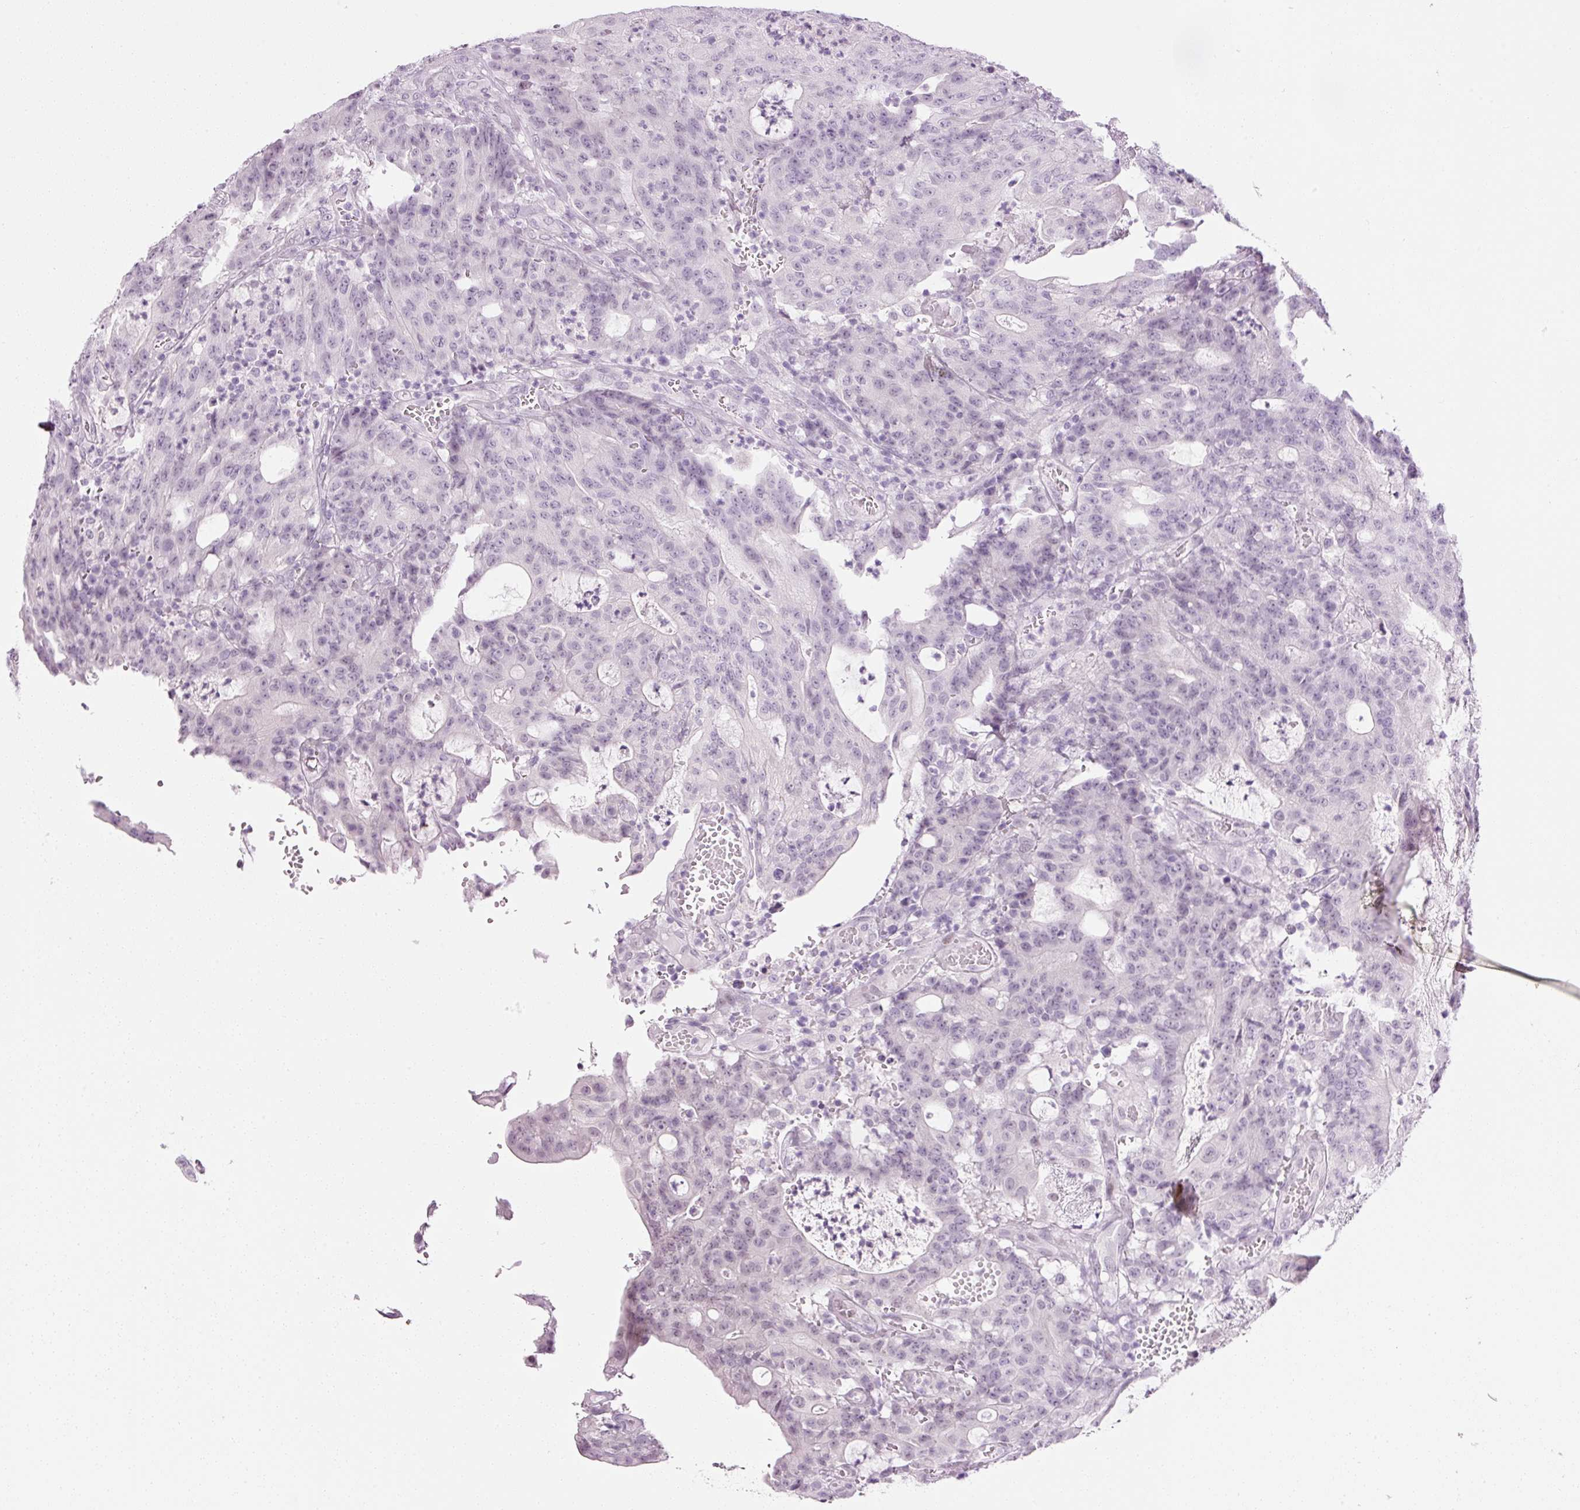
{"staining": {"intensity": "negative", "quantity": "none", "location": "none"}, "tissue": "colorectal cancer", "cell_type": "Tumor cells", "image_type": "cancer", "snomed": [{"axis": "morphology", "description": "Adenocarcinoma, NOS"}, {"axis": "topography", "description": "Colon"}], "caption": "Tumor cells are negative for protein expression in human colorectal adenocarcinoma. The staining was performed using DAB (3,3'-diaminobenzidine) to visualize the protein expression in brown, while the nuclei were stained in blue with hematoxylin (Magnification: 20x).", "gene": "ANKRD20A1", "patient": {"sex": "male", "age": 83}}